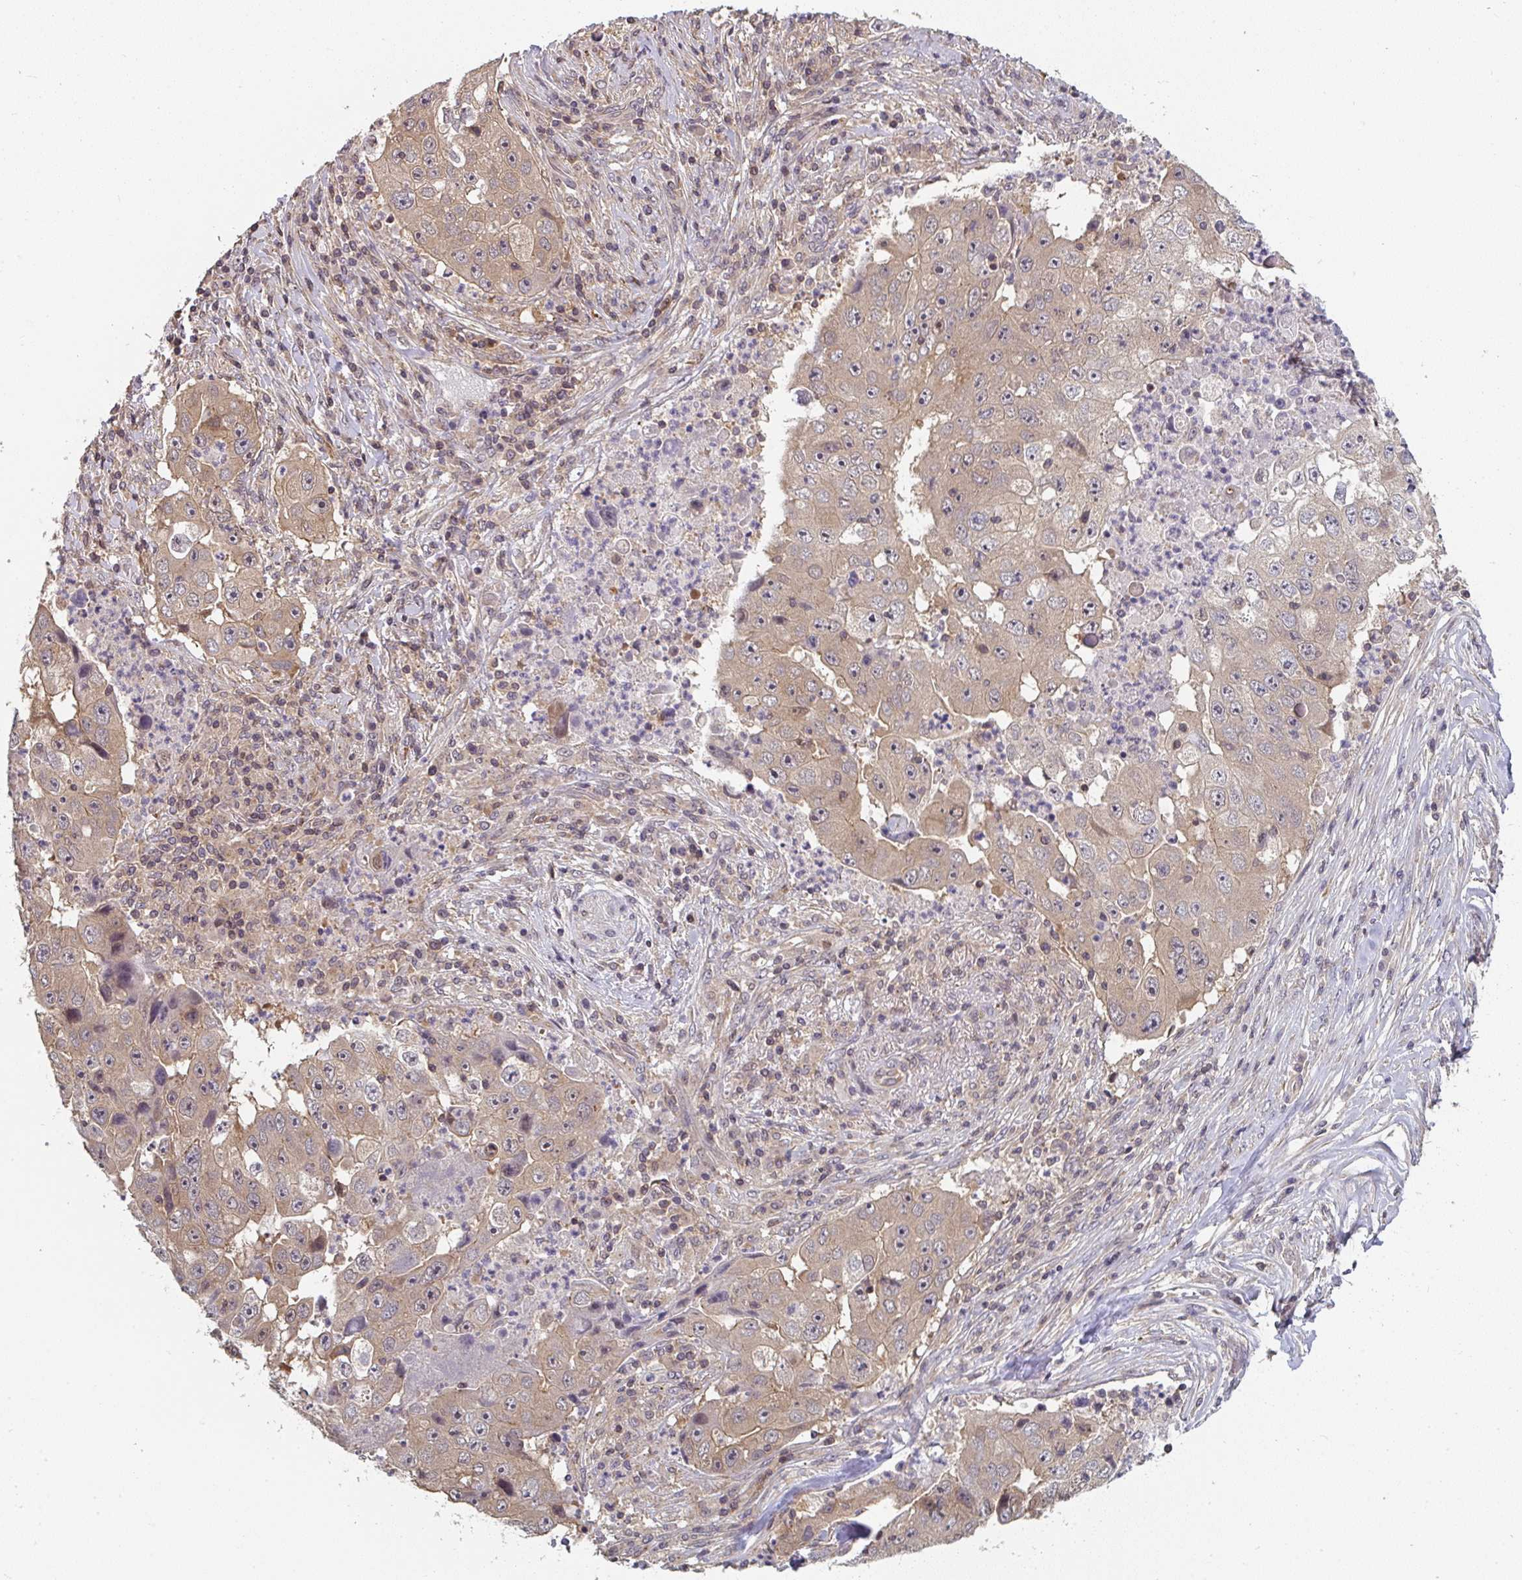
{"staining": {"intensity": "weak", "quantity": "25%-75%", "location": "cytoplasmic/membranous"}, "tissue": "lung cancer", "cell_type": "Tumor cells", "image_type": "cancer", "snomed": [{"axis": "morphology", "description": "Squamous cell carcinoma, NOS"}, {"axis": "topography", "description": "Lung"}], "caption": "A histopathology image of human lung squamous cell carcinoma stained for a protein reveals weak cytoplasmic/membranous brown staining in tumor cells.", "gene": "RANGRF", "patient": {"sex": "male", "age": 64}}